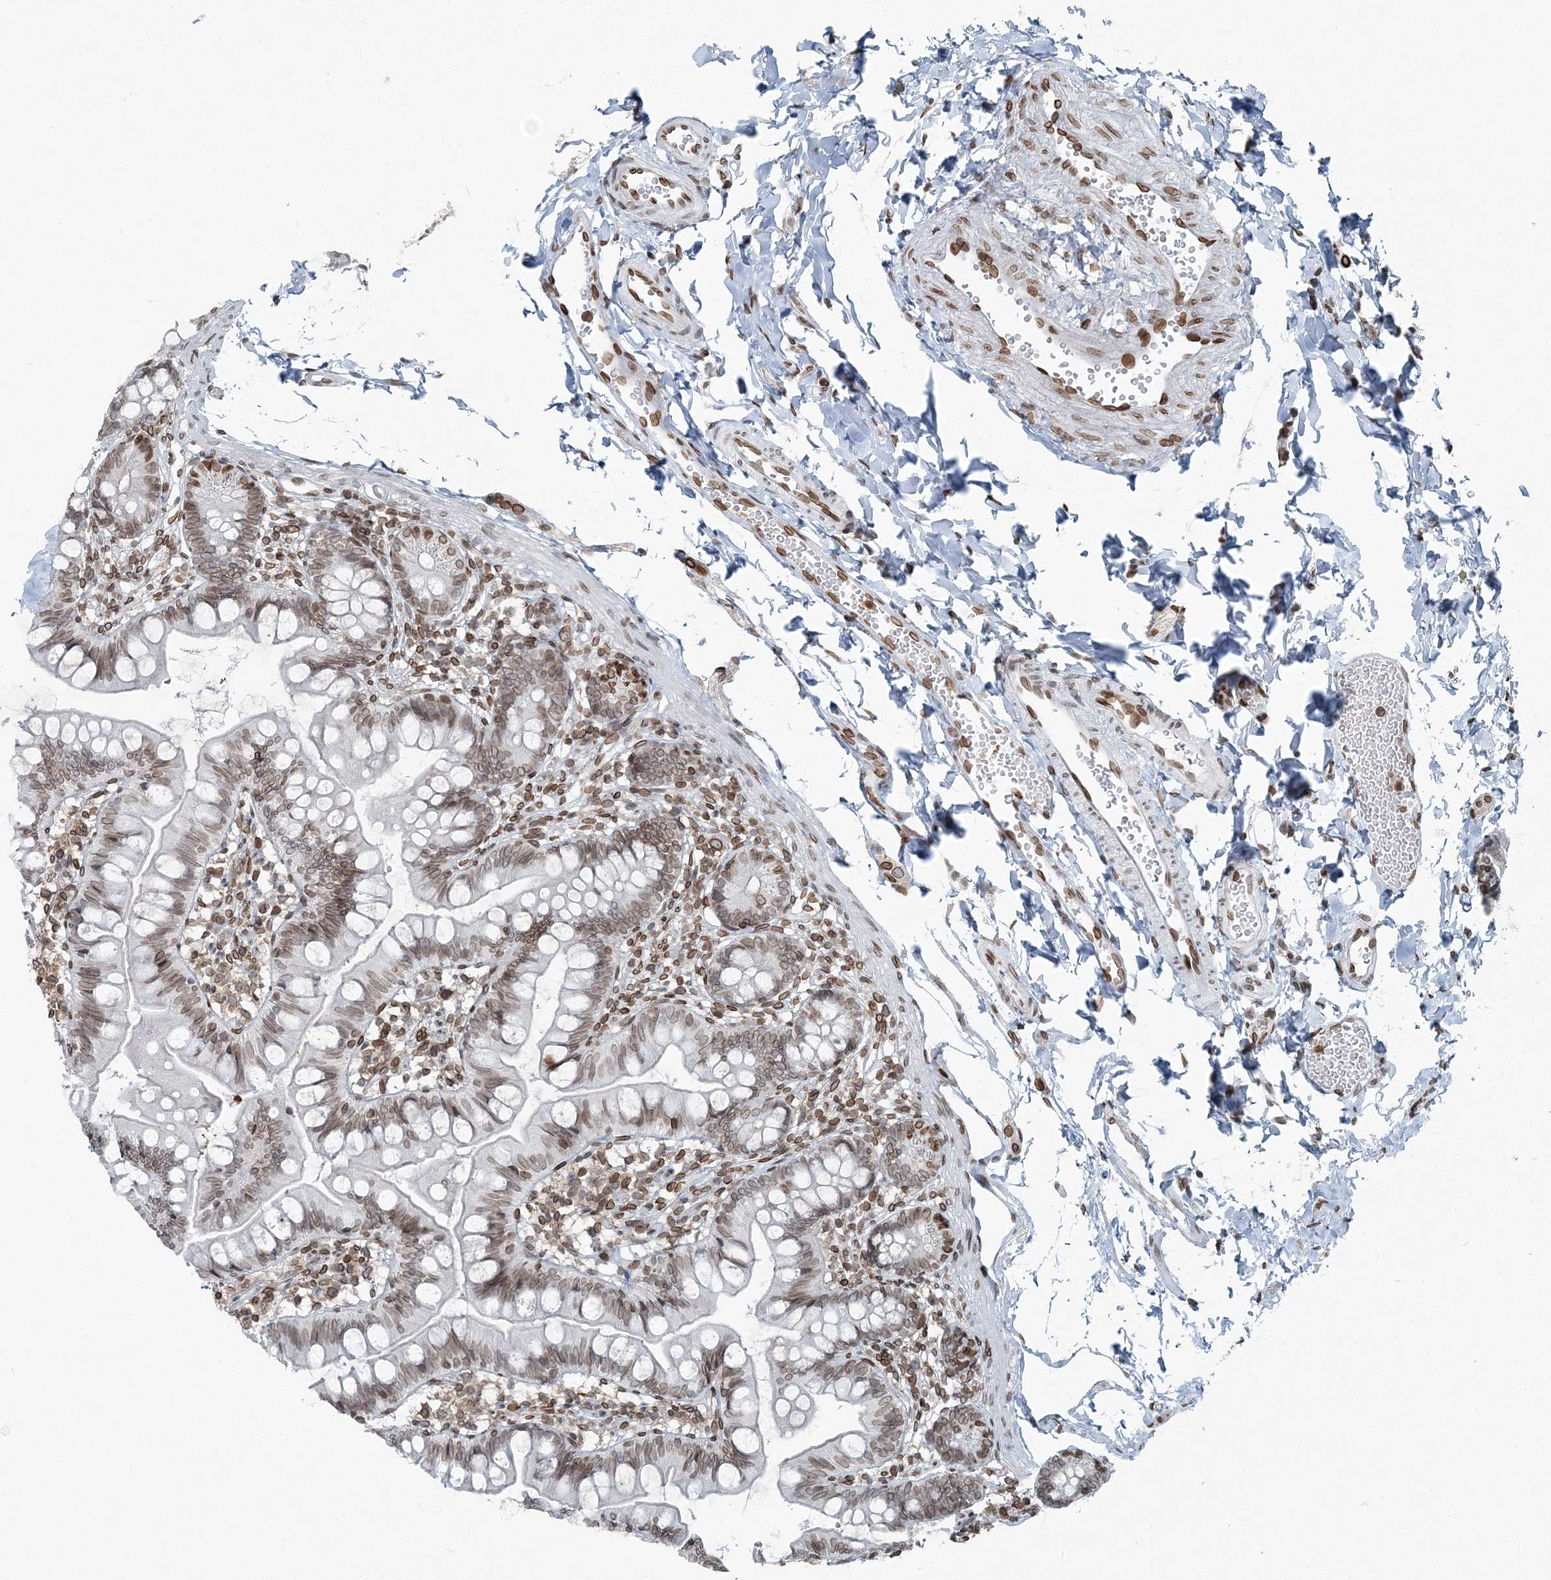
{"staining": {"intensity": "moderate", "quantity": "25%-75%", "location": "cytoplasmic/membranous,nuclear"}, "tissue": "small intestine", "cell_type": "Glandular cells", "image_type": "normal", "snomed": [{"axis": "morphology", "description": "Normal tissue, NOS"}, {"axis": "topography", "description": "Small intestine"}], "caption": "Small intestine was stained to show a protein in brown. There is medium levels of moderate cytoplasmic/membranous,nuclear positivity in approximately 25%-75% of glandular cells.", "gene": "GJD4", "patient": {"sex": "male", "age": 7}}